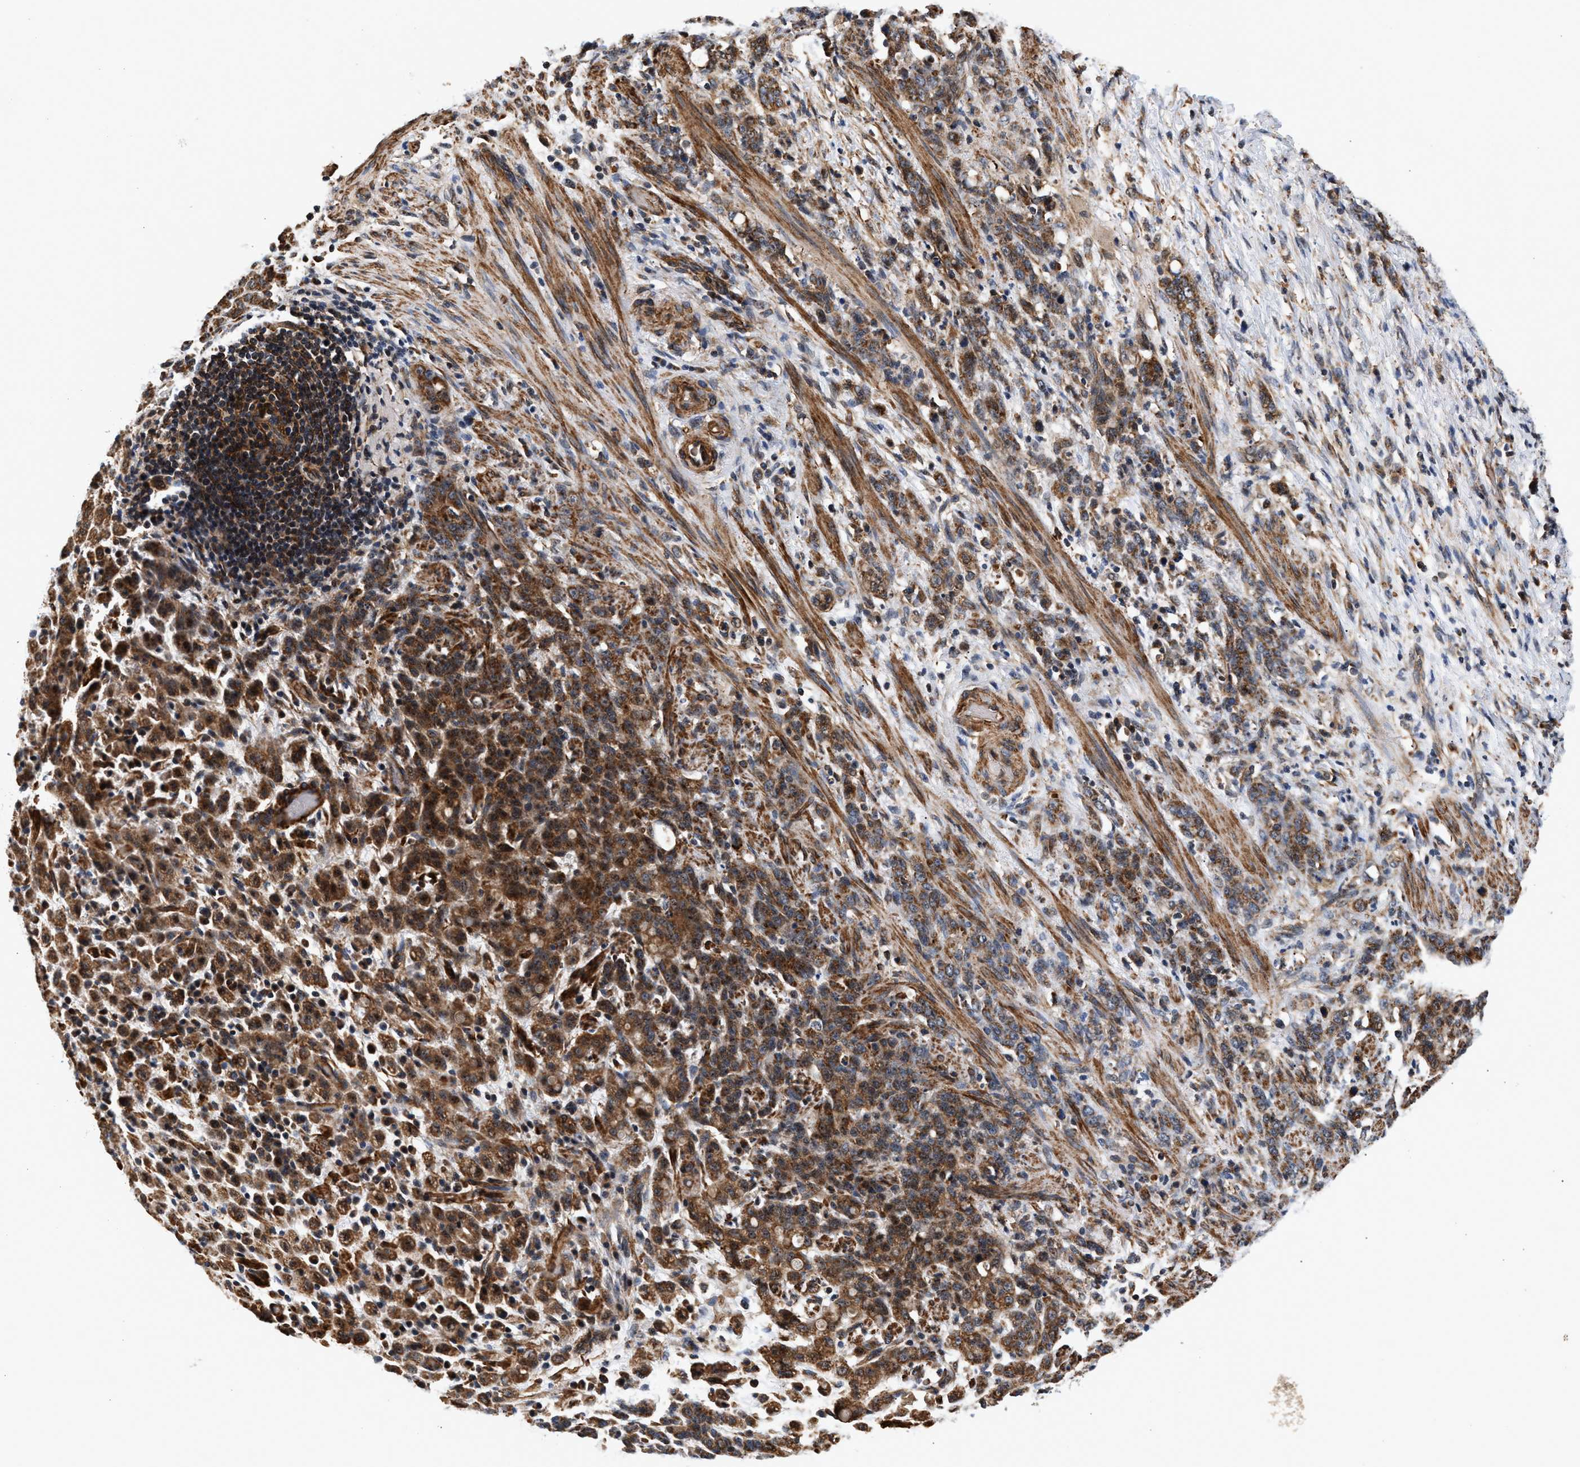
{"staining": {"intensity": "moderate", "quantity": ">75%", "location": "cytoplasmic/membranous"}, "tissue": "stomach cancer", "cell_type": "Tumor cells", "image_type": "cancer", "snomed": [{"axis": "morphology", "description": "Adenocarcinoma, NOS"}, {"axis": "topography", "description": "Stomach, lower"}], "caption": "Protein analysis of adenocarcinoma (stomach) tissue shows moderate cytoplasmic/membranous positivity in about >75% of tumor cells.", "gene": "SGK1", "patient": {"sex": "male", "age": 88}}